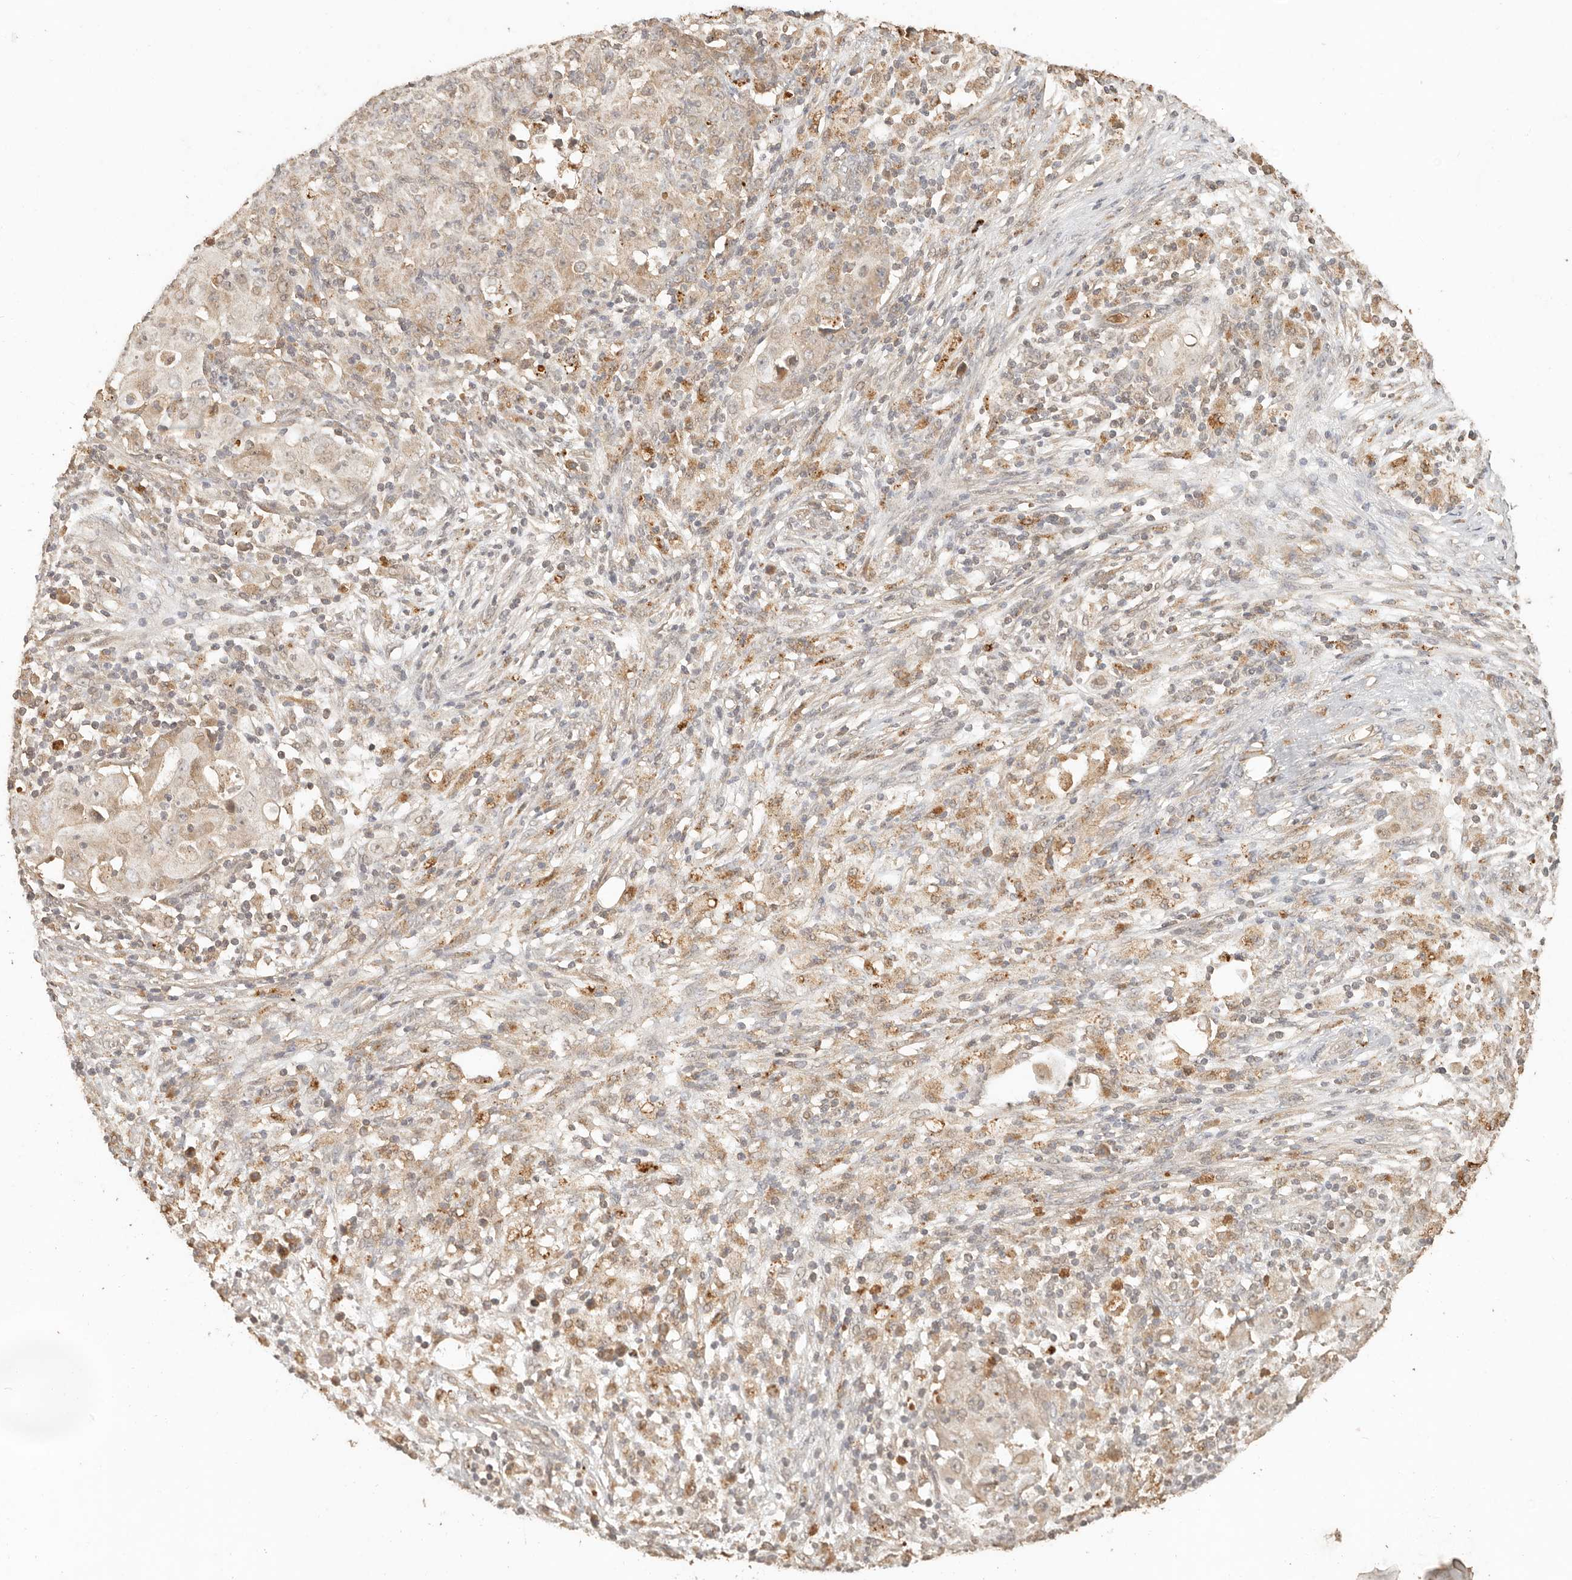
{"staining": {"intensity": "weak", "quantity": "25%-75%", "location": "cytoplasmic/membranous"}, "tissue": "ovarian cancer", "cell_type": "Tumor cells", "image_type": "cancer", "snomed": [{"axis": "morphology", "description": "Carcinoma, endometroid"}, {"axis": "topography", "description": "Ovary"}], "caption": "Tumor cells demonstrate weak cytoplasmic/membranous staining in about 25%-75% of cells in endometroid carcinoma (ovarian). Nuclei are stained in blue.", "gene": "INTS11", "patient": {"sex": "female", "age": 42}}